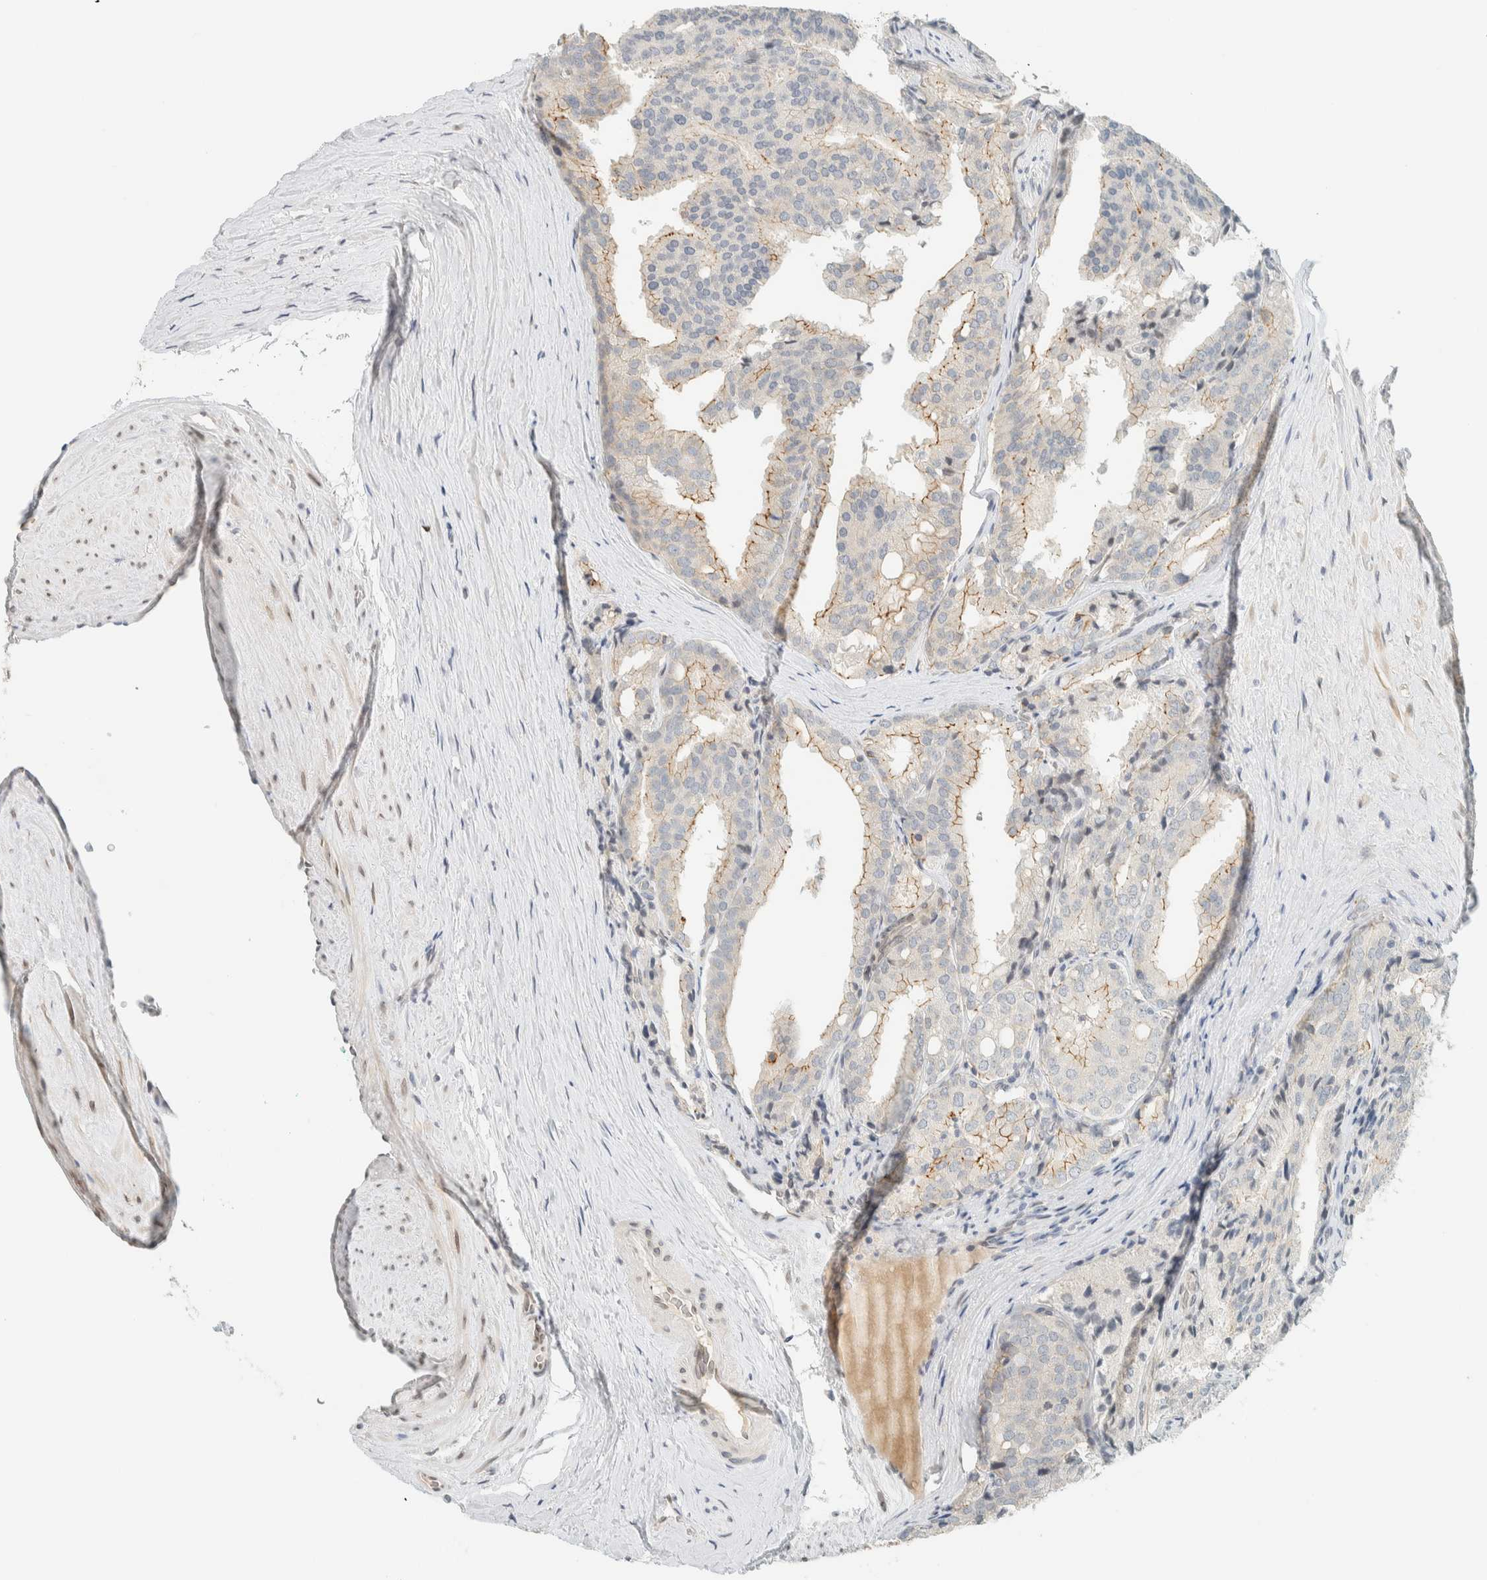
{"staining": {"intensity": "weak", "quantity": "<25%", "location": "cytoplasmic/membranous"}, "tissue": "prostate cancer", "cell_type": "Tumor cells", "image_type": "cancer", "snomed": [{"axis": "morphology", "description": "Adenocarcinoma, High grade"}, {"axis": "topography", "description": "Prostate"}], "caption": "Protein analysis of adenocarcinoma (high-grade) (prostate) exhibits no significant expression in tumor cells. Nuclei are stained in blue.", "gene": "C1QTNF12", "patient": {"sex": "male", "age": 50}}